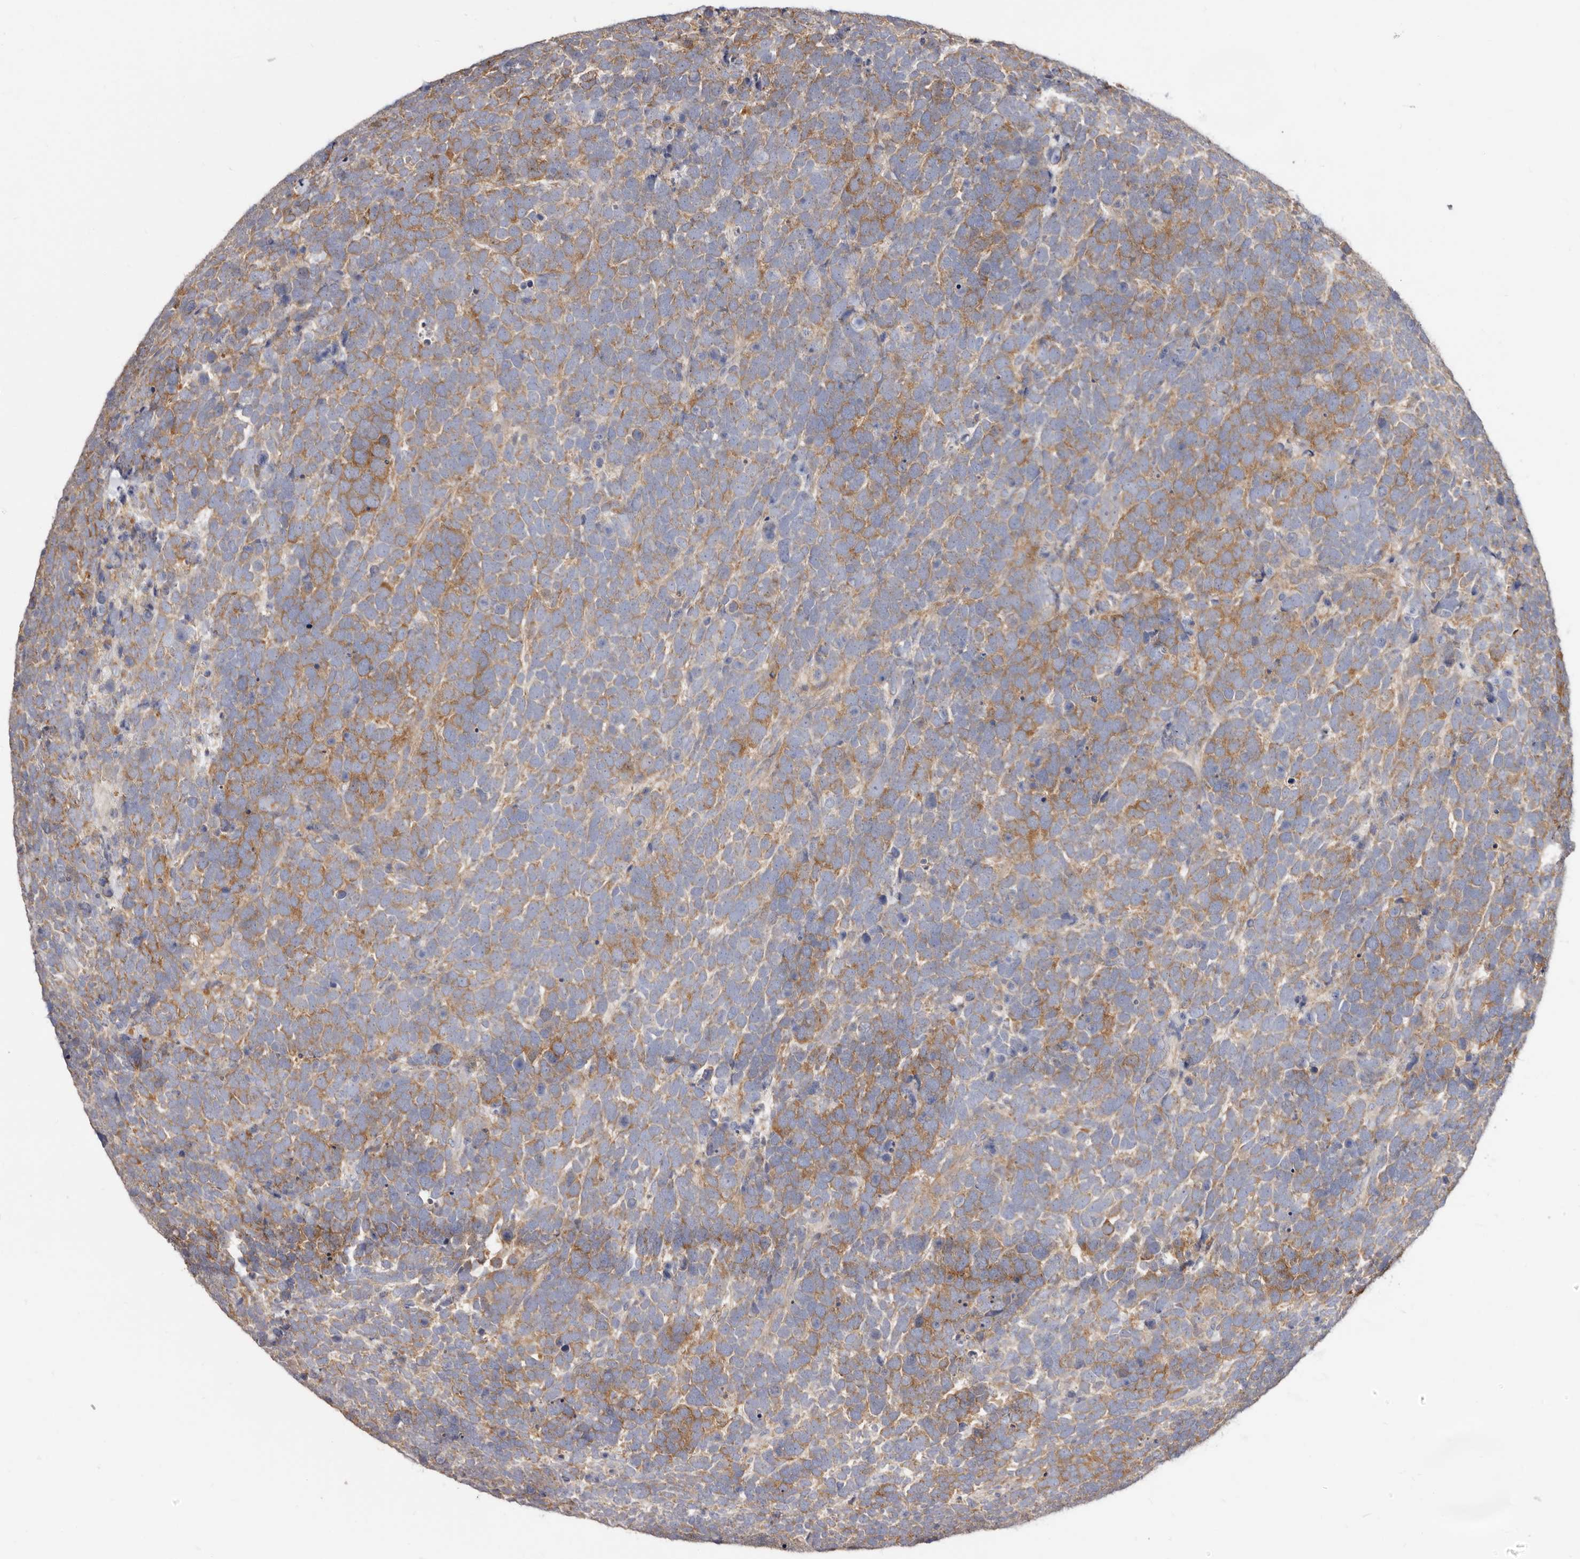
{"staining": {"intensity": "moderate", "quantity": ">75%", "location": "cytoplasmic/membranous"}, "tissue": "urothelial cancer", "cell_type": "Tumor cells", "image_type": "cancer", "snomed": [{"axis": "morphology", "description": "Urothelial carcinoma, High grade"}, {"axis": "topography", "description": "Urinary bladder"}], "caption": "Immunohistochemistry staining of urothelial cancer, which demonstrates medium levels of moderate cytoplasmic/membranous staining in about >75% of tumor cells indicating moderate cytoplasmic/membranous protein expression. The staining was performed using DAB (brown) for protein detection and nuclei were counterstained in hematoxylin (blue).", "gene": "BAIAP2L1", "patient": {"sex": "female", "age": 82}}